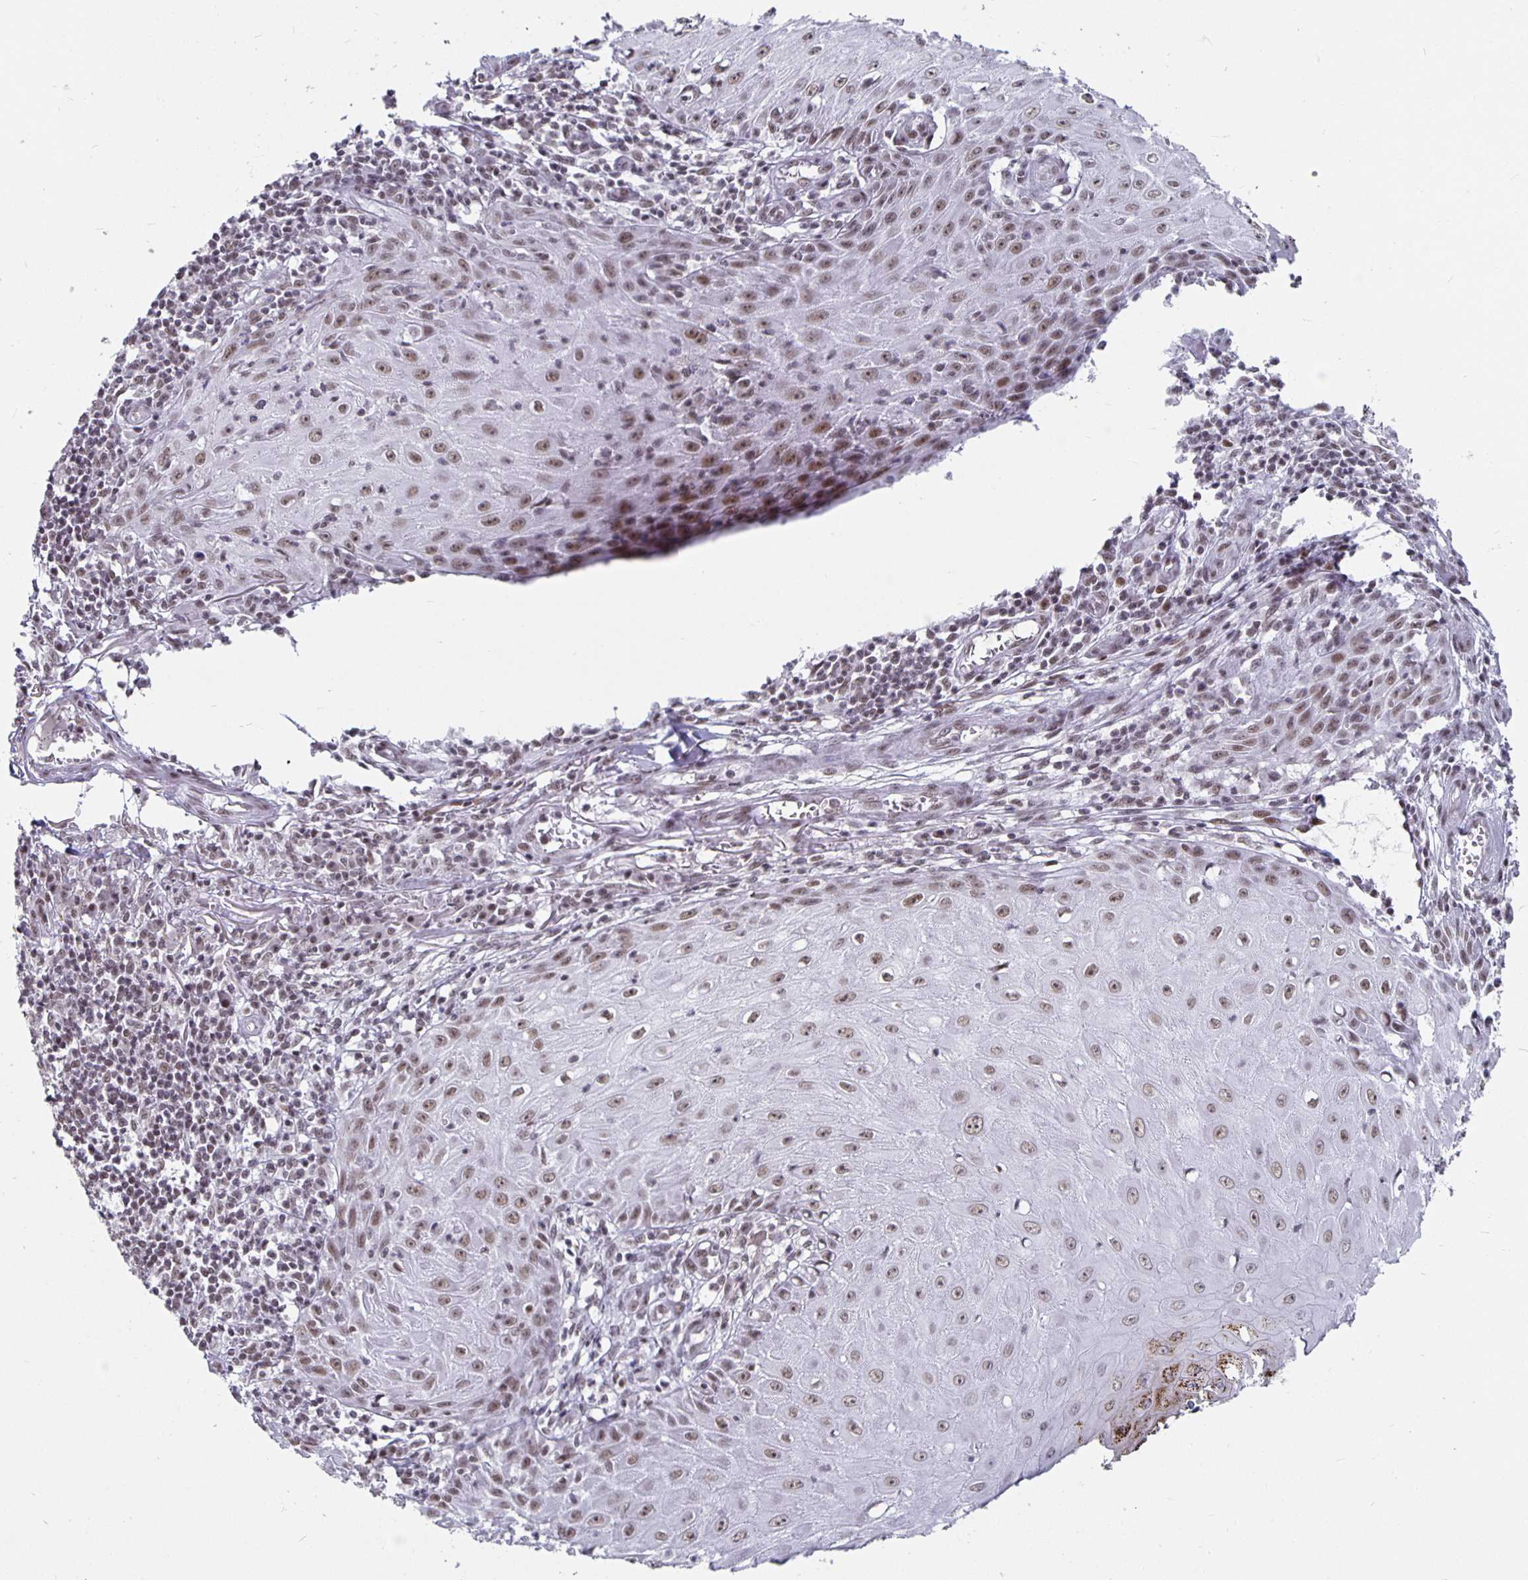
{"staining": {"intensity": "weak", "quantity": ">75%", "location": "nuclear"}, "tissue": "skin cancer", "cell_type": "Tumor cells", "image_type": "cancer", "snomed": [{"axis": "morphology", "description": "Squamous cell carcinoma, NOS"}, {"axis": "topography", "description": "Skin"}], "caption": "Protein staining reveals weak nuclear staining in approximately >75% of tumor cells in skin squamous cell carcinoma.", "gene": "PBX2", "patient": {"sex": "female", "age": 73}}